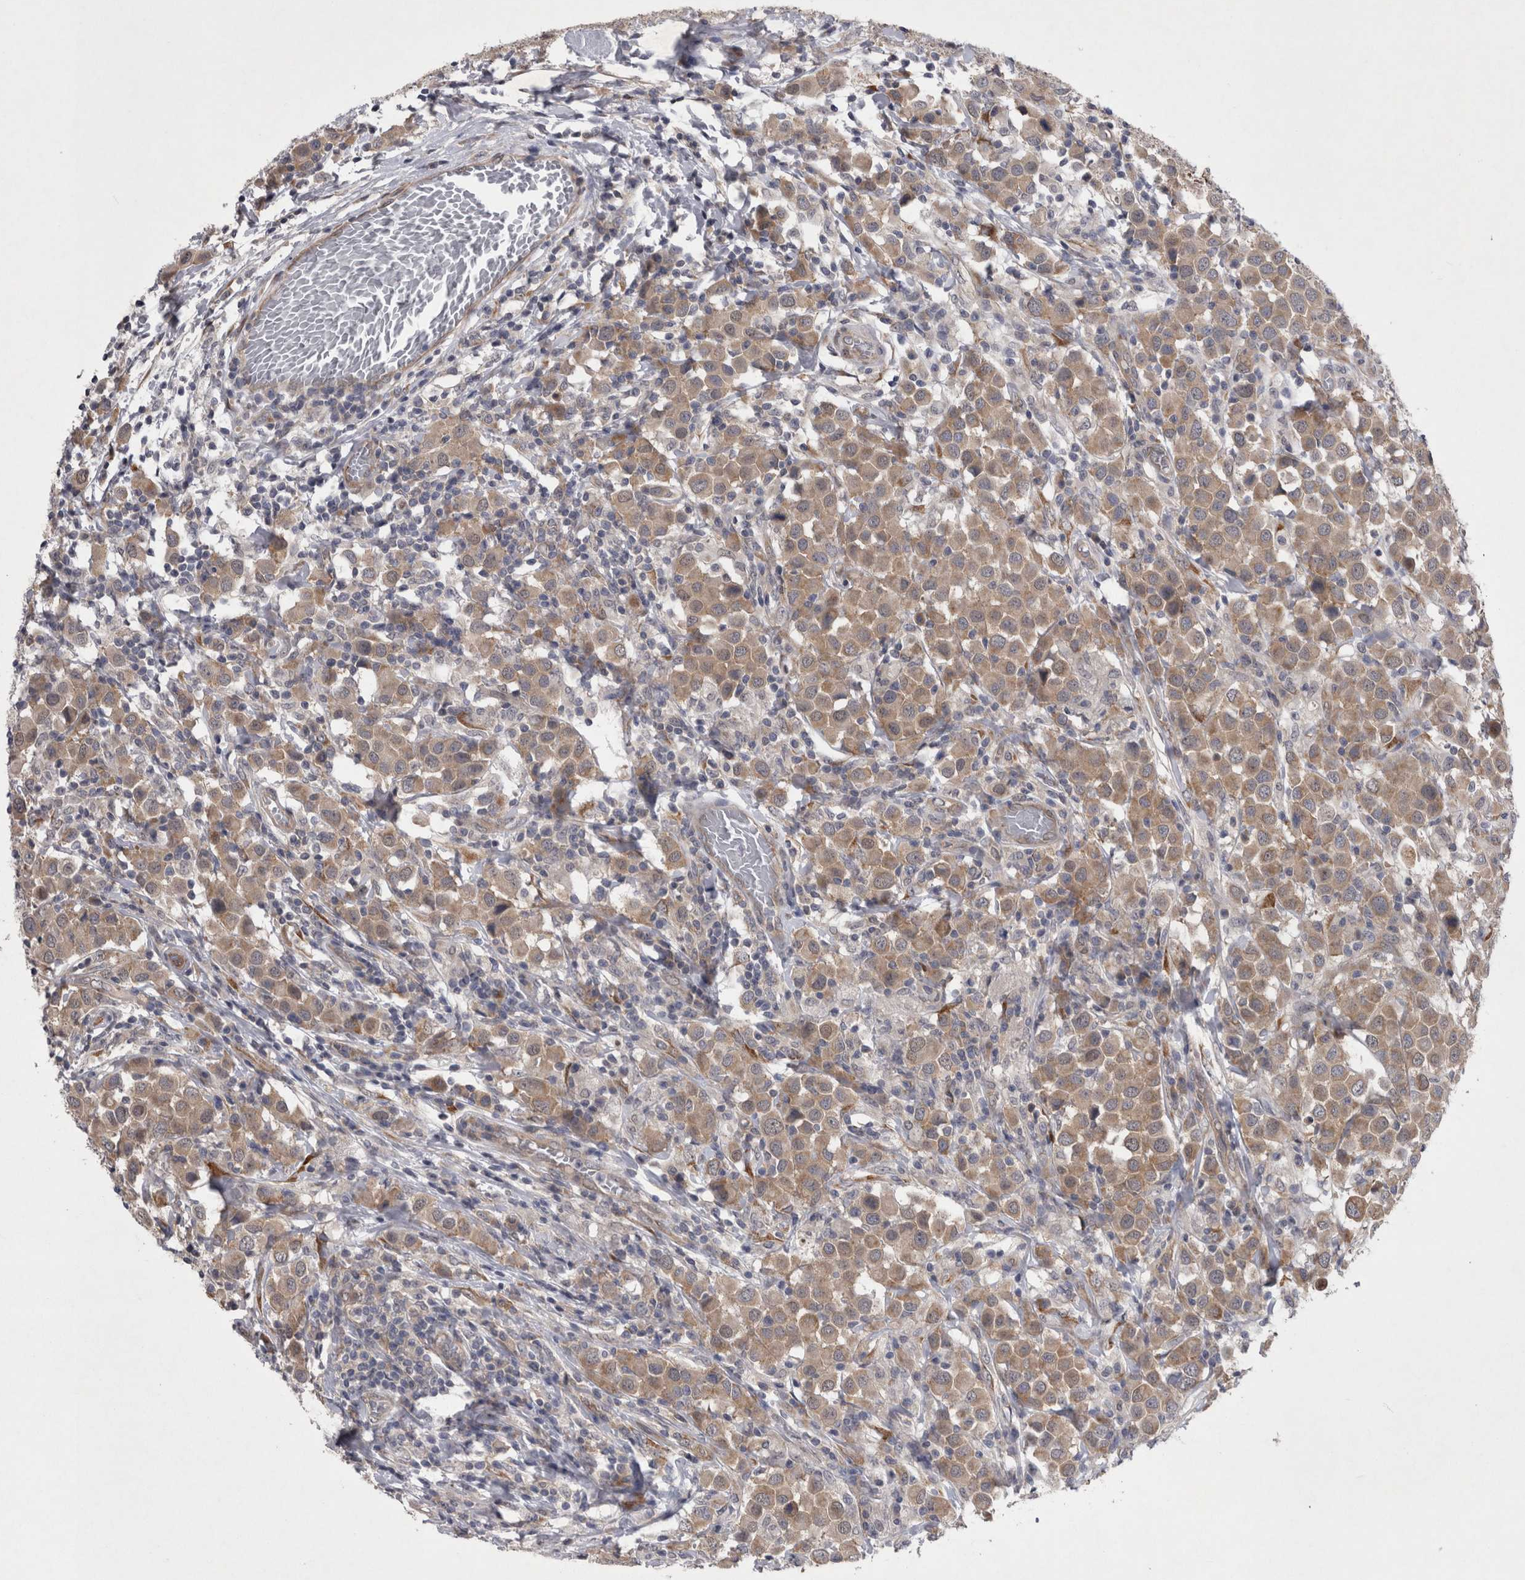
{"staining": {"intensity": "weak", "quantity": ">75%", "location": "cytoplasmic/membranous"}, "tissue": "breast cancer", "cell_type": "Tumor cells", "image_type": "cancer", "snomed": [{"axis": "morphology", "description": "Duct carcinoma"}, {"axis": "topography", "description": "Breast"}], "caption": "DAB immunohistochemical staining of breast cancer displays weak cytoplasmic/membranous protein staining in about >75% of tumor cells.", "gene": "DDX6", "patient": {"sex": "female", "age": 61}}